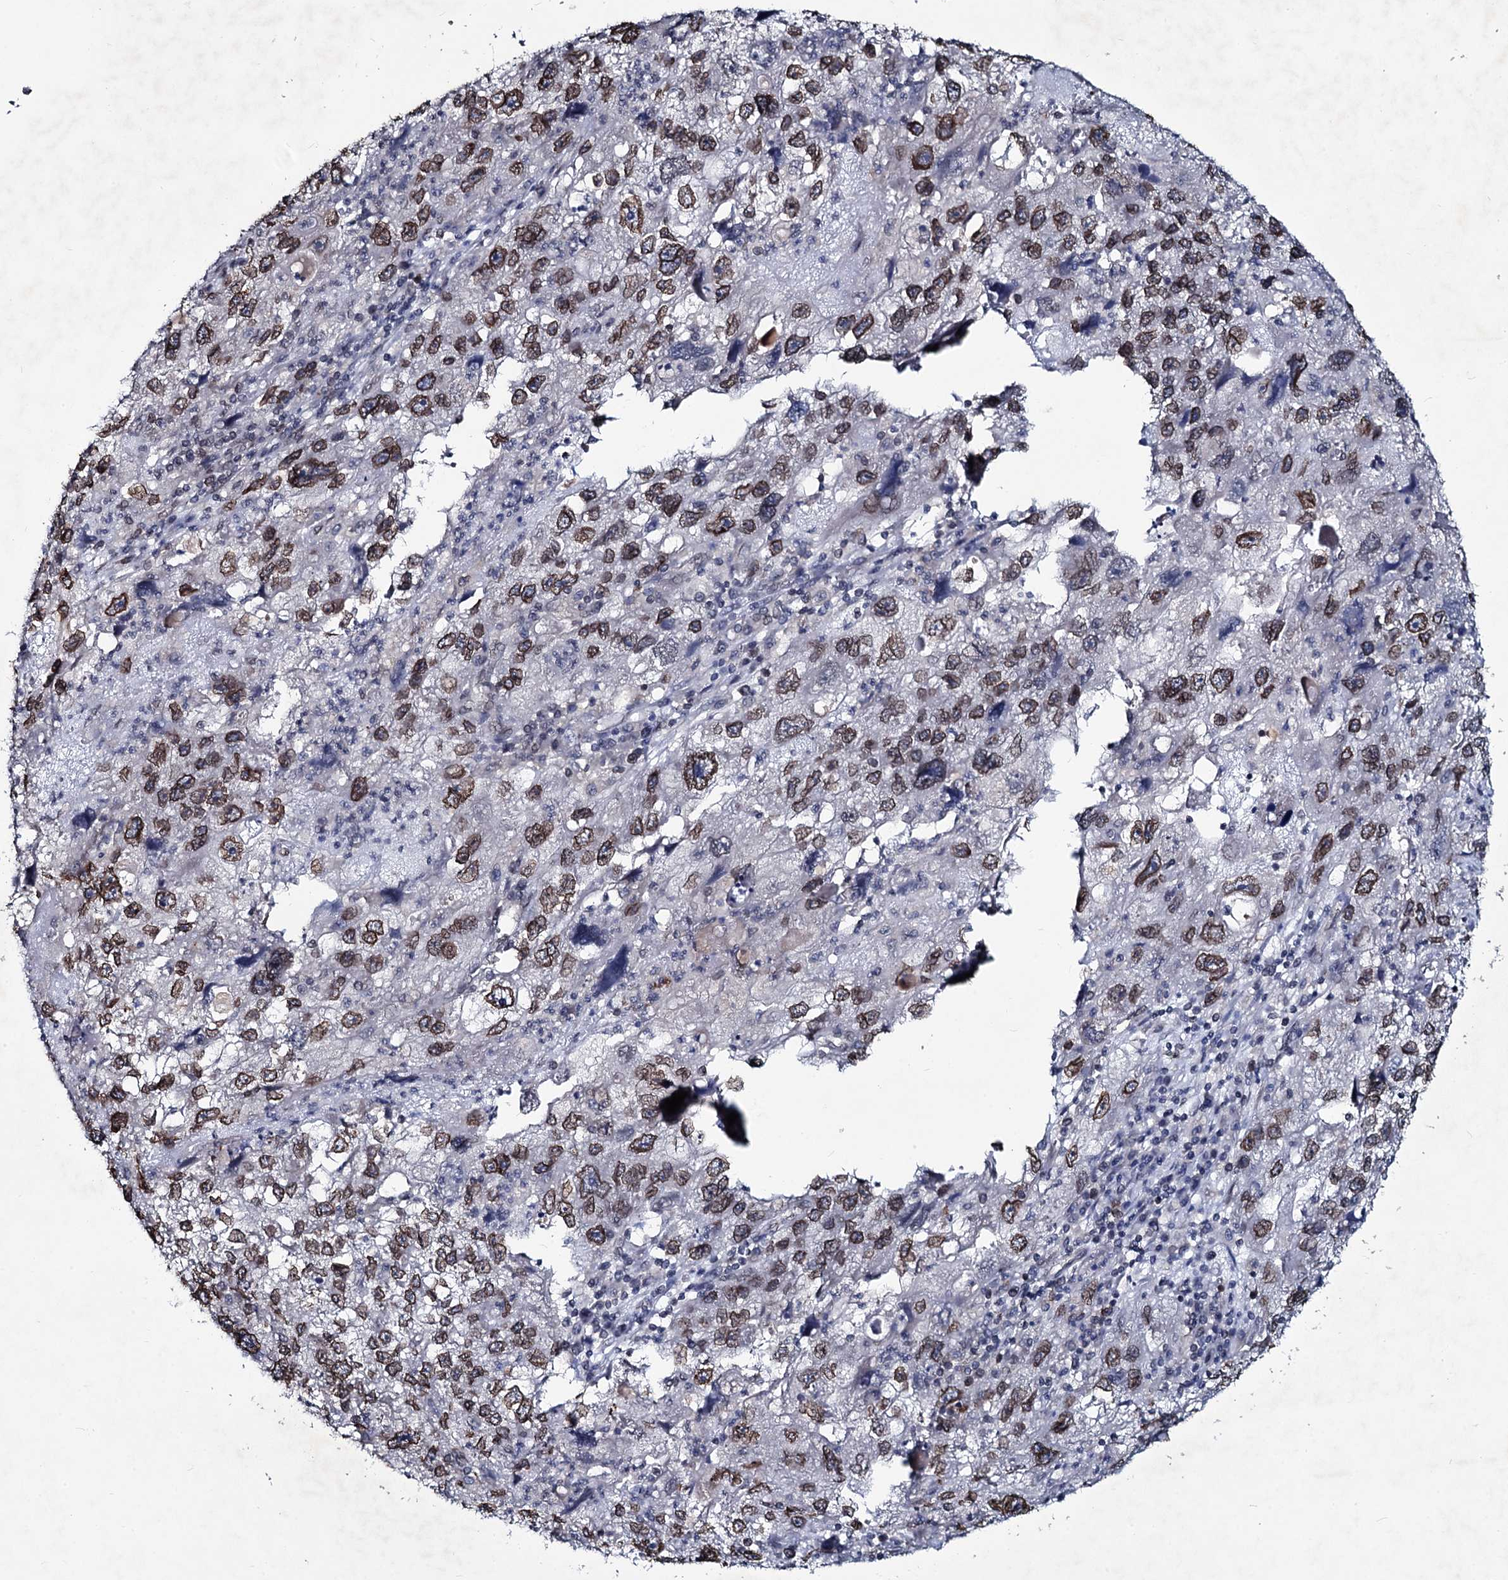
{"staining": {"intensity": "weak", "quantity": ">75%", "location": "cytoplasmic/membranous,nuclear"}, "tissue": "endometrial cancer", "cell_type": "Tumor cells", "image_type": "cancer", "snomed": [{"axis": "morphology", "description": "Adenocarcinoma, NOS"}, {"axis": "topography", "description": "Endometrium"}], "caption": "Endometrial cancer stained with immunohistochemistry exhibits weak cytoplasmic/membranous and nuclear positivity in approximately >75% of tumor cells. (brown staining indicates protein expression, while blue staining denotes nuclei).", "gene": "RNF6", "patient": {"sex": "female", "age": 49}}